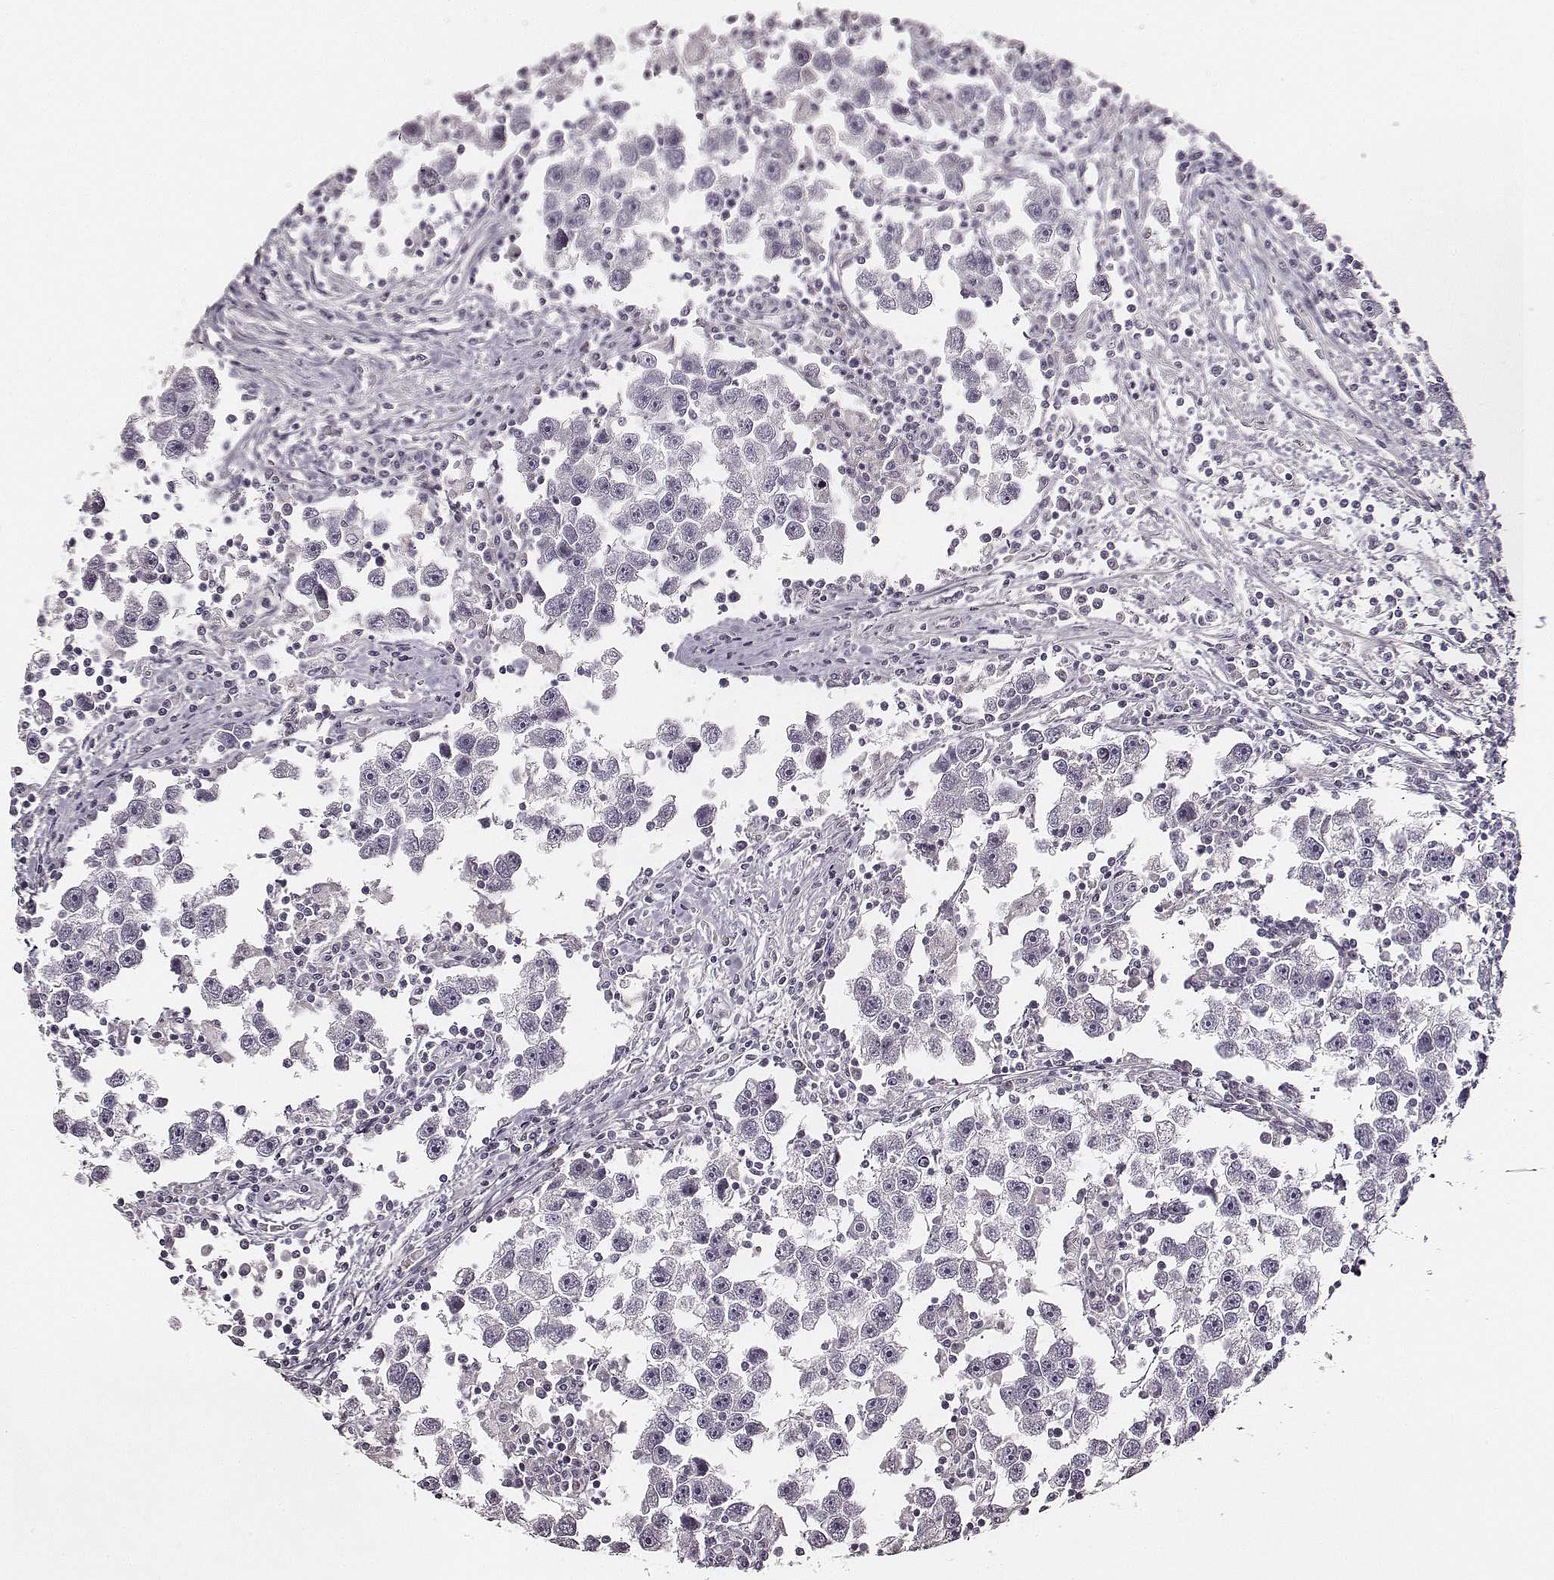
{"staining": {"intensity": "negative", "quantity": "none", "location": "none"}, "tissue": "testis cancer", "cell_type": "Tumor cells", "image_type": "cancer", "snomed": [{"axis": "morphology", "description": "Seminoma, NOS"}, {"axis": "topography", "description": "Testis"}], "caption": "Immunohistochemistry photomicrograph of neoplastic tissue: testis seminoma stained with DAB (3,3'-diaminobenzidine) reveals no significant protein staining in tumor cells.", "gene": "UBL4B", "patient": {"sex": "male", "age": 30}}